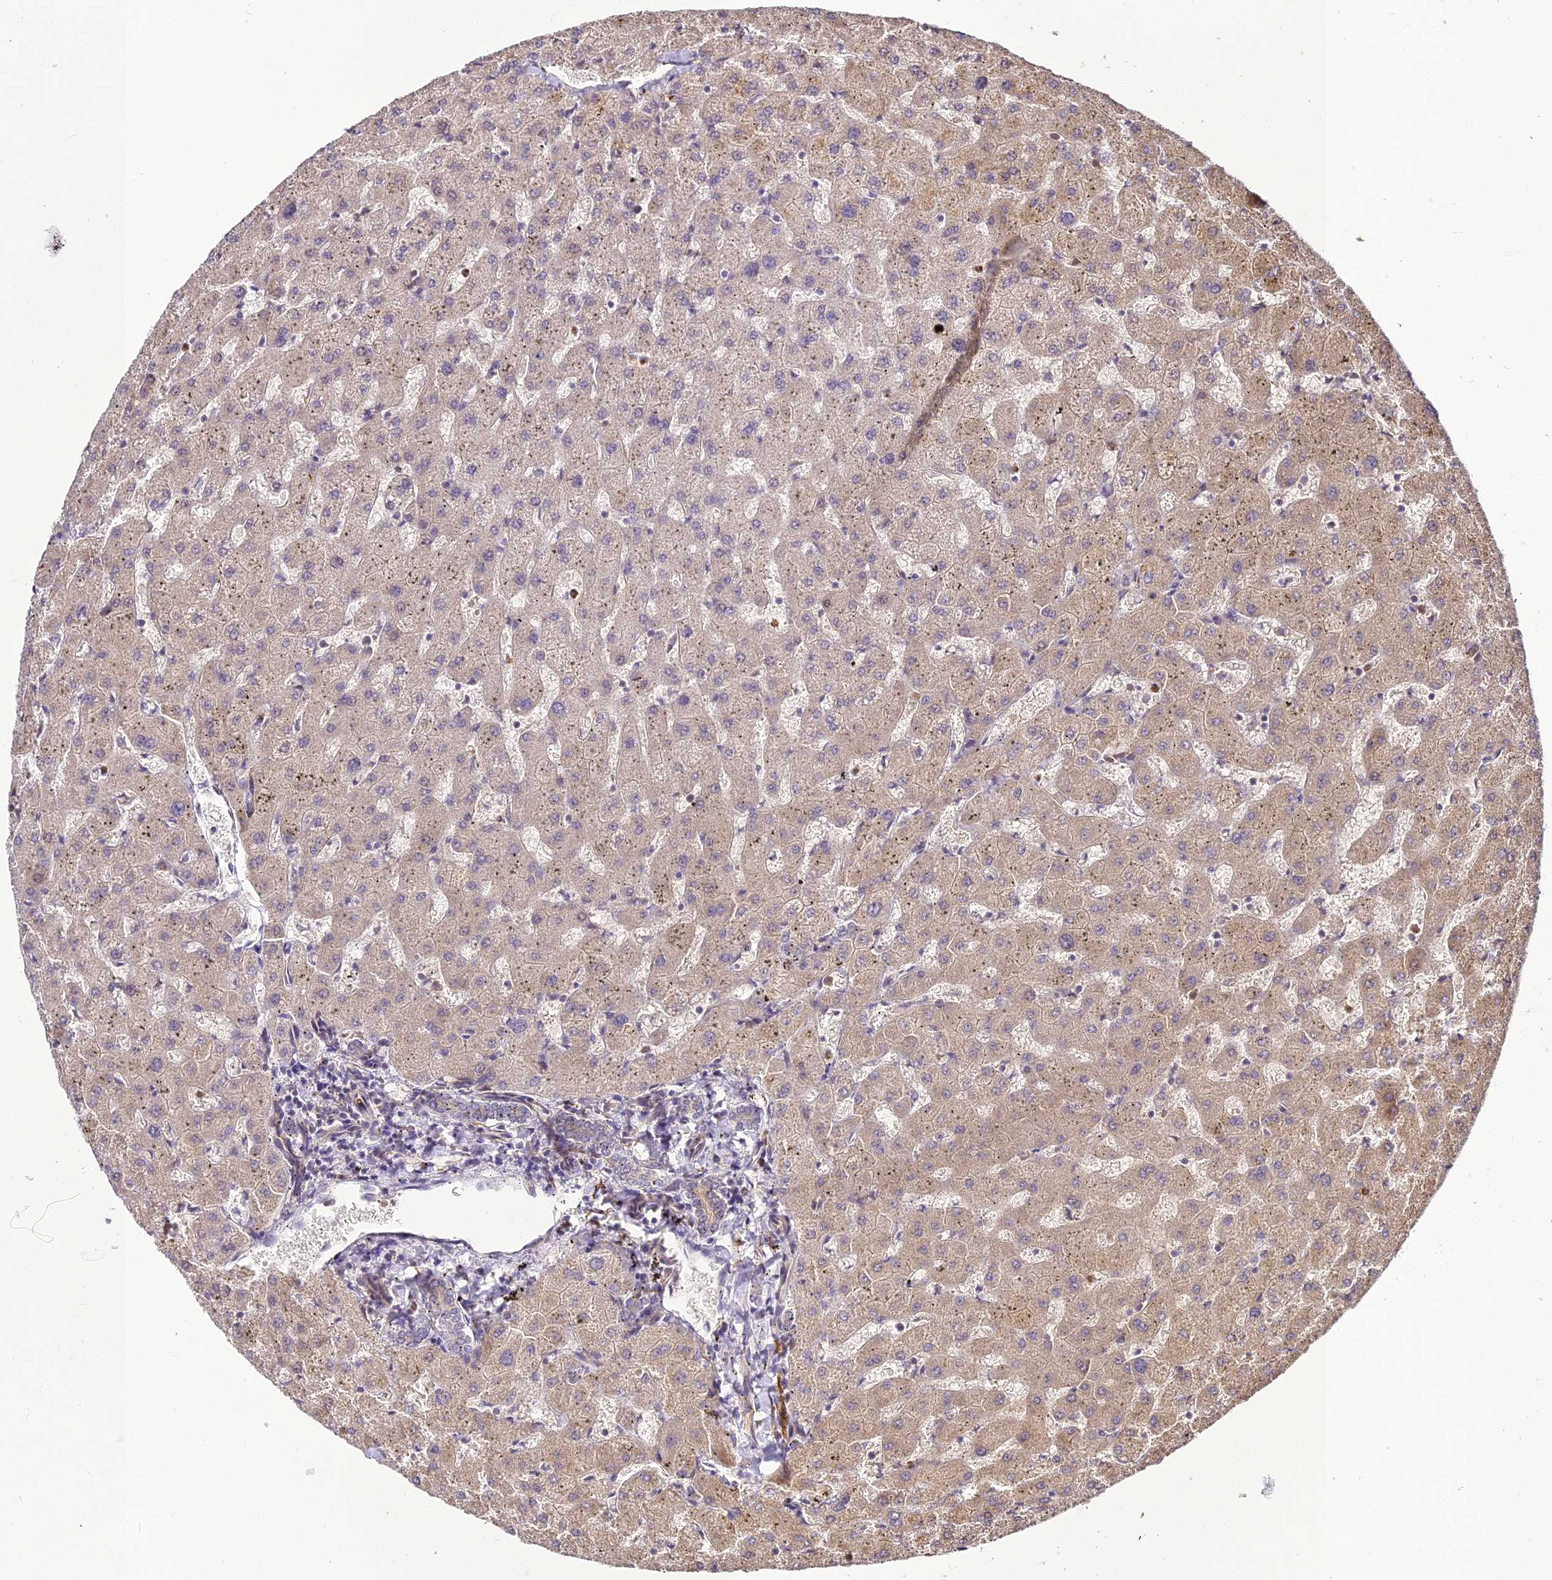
{"staining": {"intensity": "moderate", "quantity": "25%-75%", "location": "cytoplasmic/membranous"}, "tissue": "liver", "cell_type": "Cholangiocytes", "image_type": "normal", "snomed": [{"axis": "morphology", "description": "Normal tissue, NOS"}, {"axis": "topography", "description": "Liver"}], "caption": "Brown immunohistochemical staining in benign liver shows moderate cytoplasmic/membranous staining in approximately 25%-75% of cholangiocytes.", "gene": "BCDIN3D", "patient": {"sex": "female", "age": 63}}